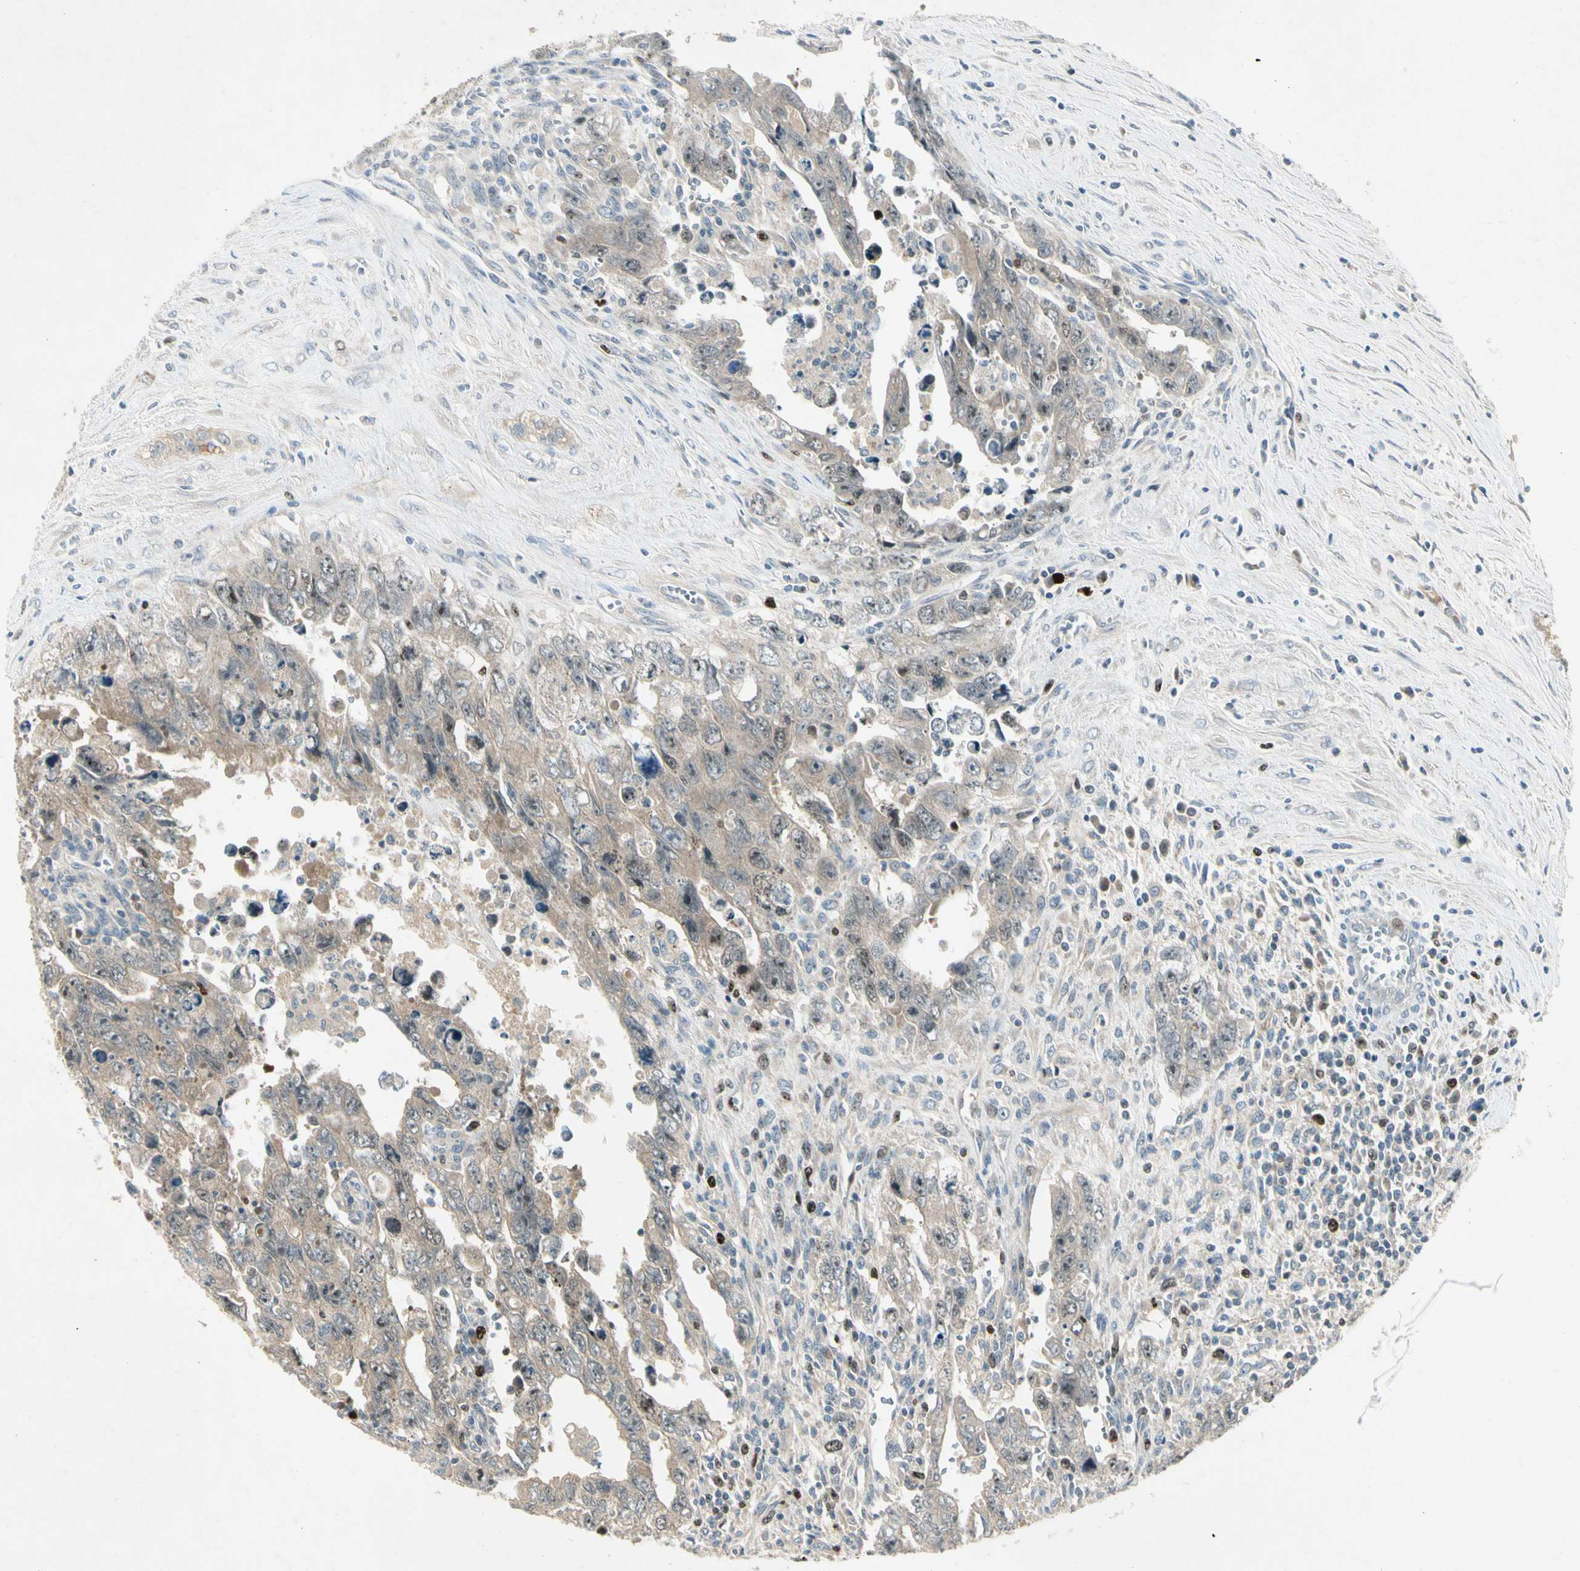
{"staining": {"intensity": "negative", "quantity": "none", "location": "none"}, "tissue": "testis cancer", "cell_type": "Tumor cells", "image_type": "cancer", "snomed": [{"axis": "morphology", "description": "Carcinoma, Embryonal, NOS"}, {"axis": "topography", "description": "Testis"}], "caption": "Image shows no protein positivity in tumor cells of testis embryonal carcinoma tissue.", "gene": "PITX1", "patient": {"sex": "male", "age": 28}}